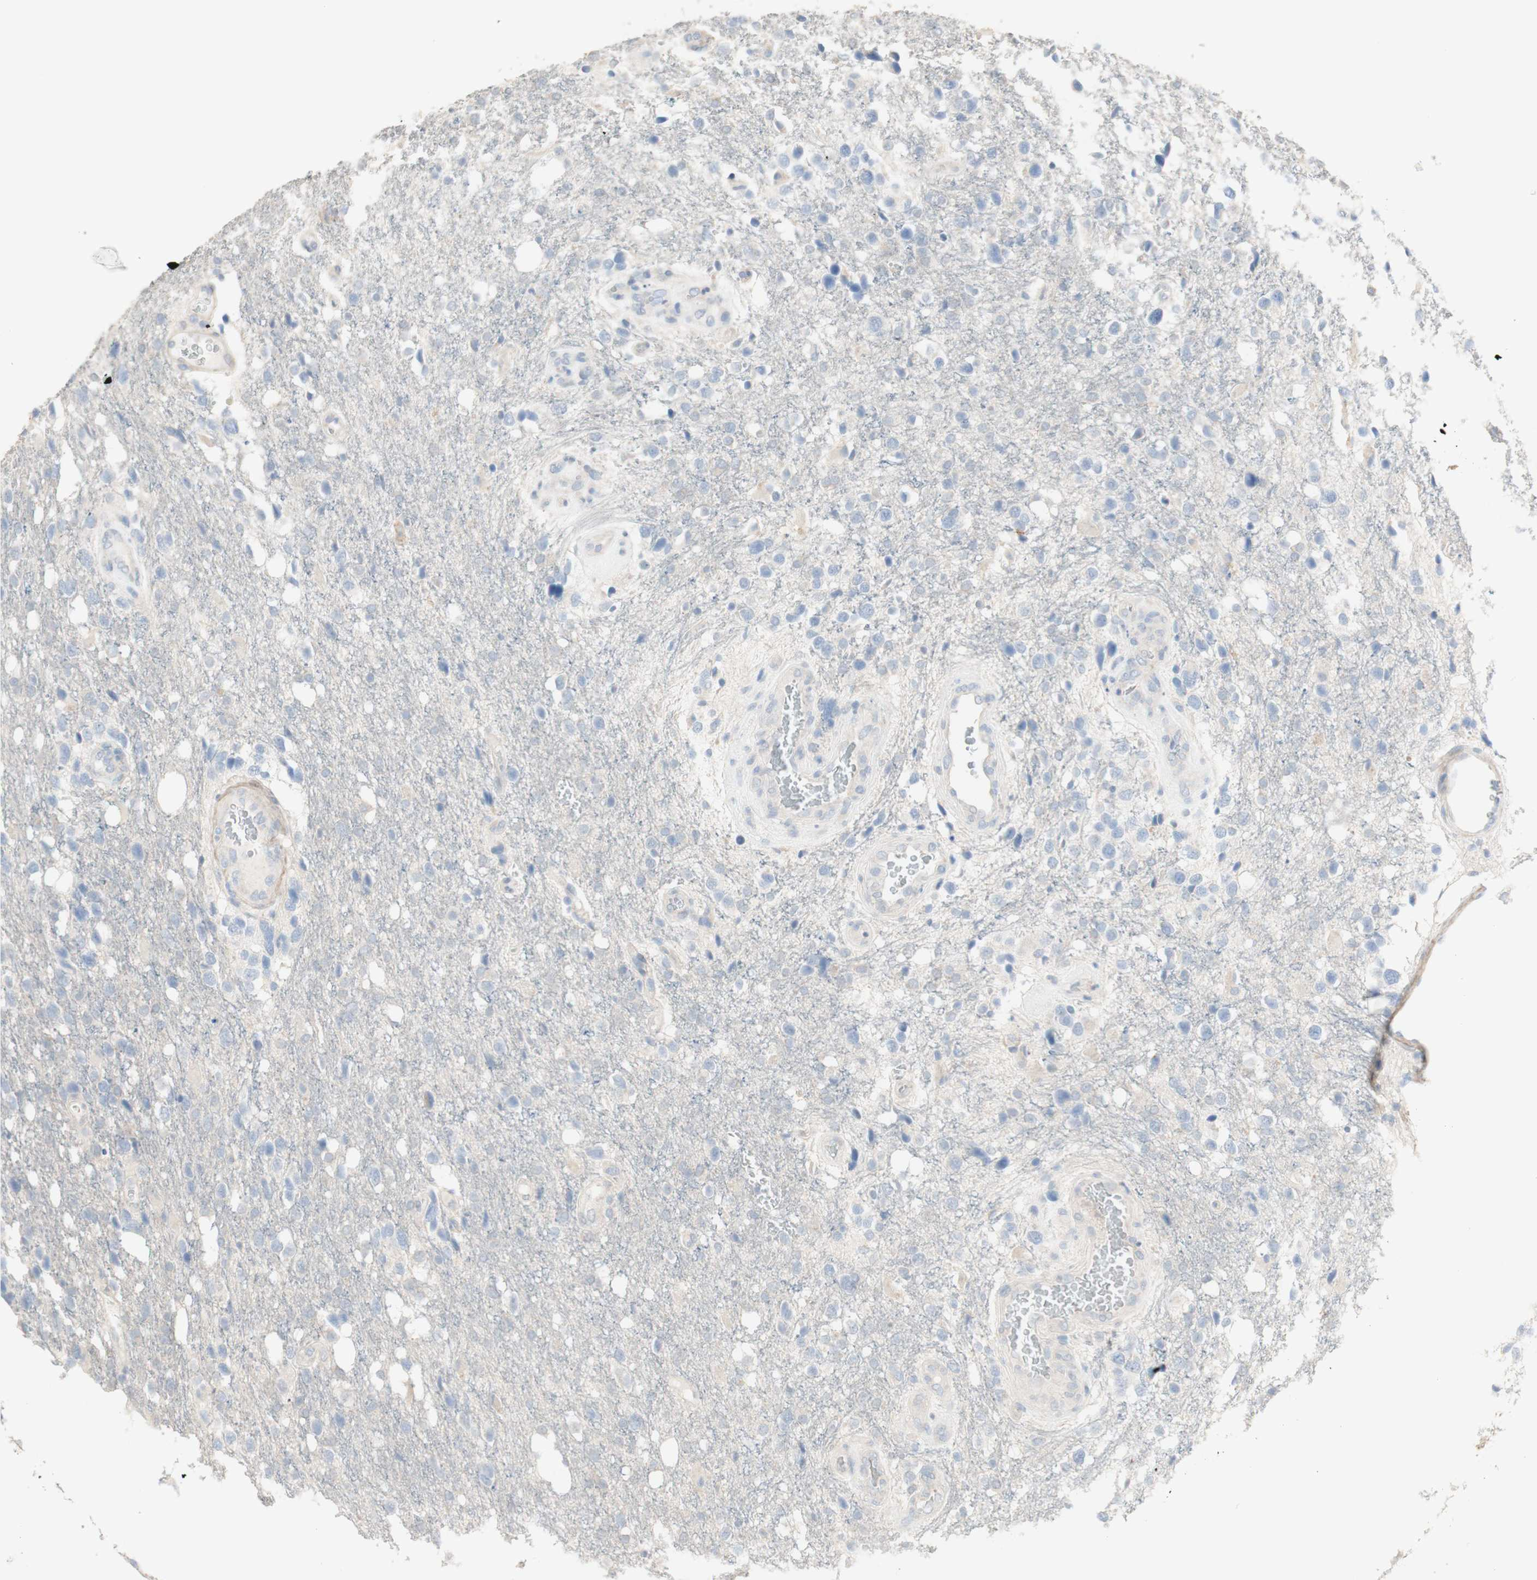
{"staining": {"intensity": "negative", "quantity": "none", "location": "none"}, "tissue": "glioma", "cell_type": "Tumor cells", "image_type": "cancer", "snomed": [{"axis": "morphology", "description": "Glioma, malignant, High grade"}, {"axis": "topography", "description": "Brain"}], "caption": "This is a histopathology image of immunohistochemistry (IHC) staining of malignant high-grade glioma, which shows no staining in tumor cells.", "gene": "MANEA", "patient": {"sex": "female", "age": 58}}